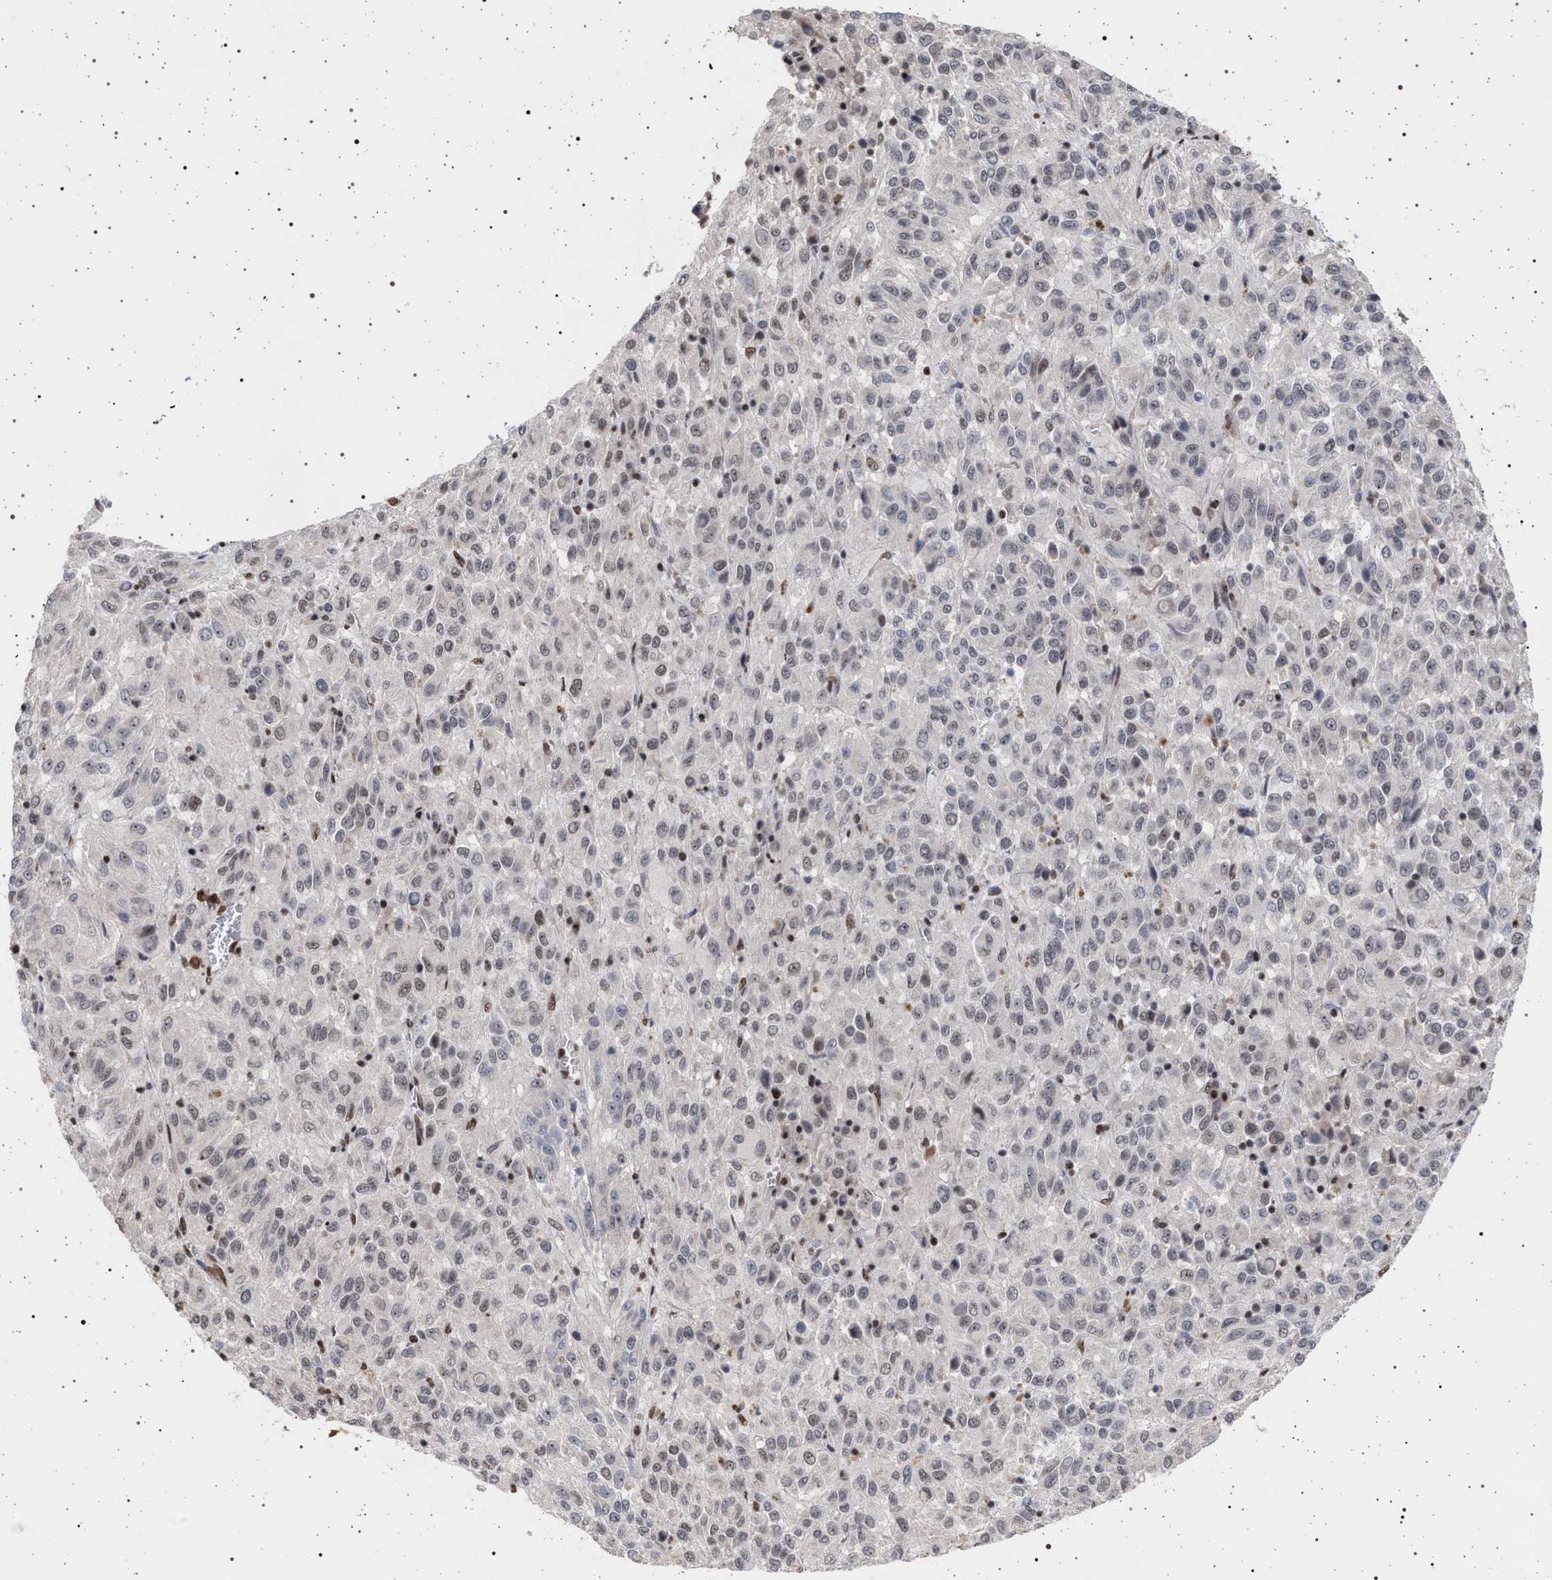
{"staining": {"intensity": "weak", "quantity": "<25%", "location": "nuclear"}, "tissue": "melanoma", "cell_type": "Tumor cells", "image_type": "cancer", "snomed": [{"axis": "morphology", "description": "Malignant melanoma, Metastatic site"}, {"axis": "topography", "description": "Lung"}], "caption": "Histopathology image shows no significant protein expression in tumor cells of malignant melanoma (metastatic site).", "gene": "PHF12", "patient": {"sex": "male", "age": 64}}